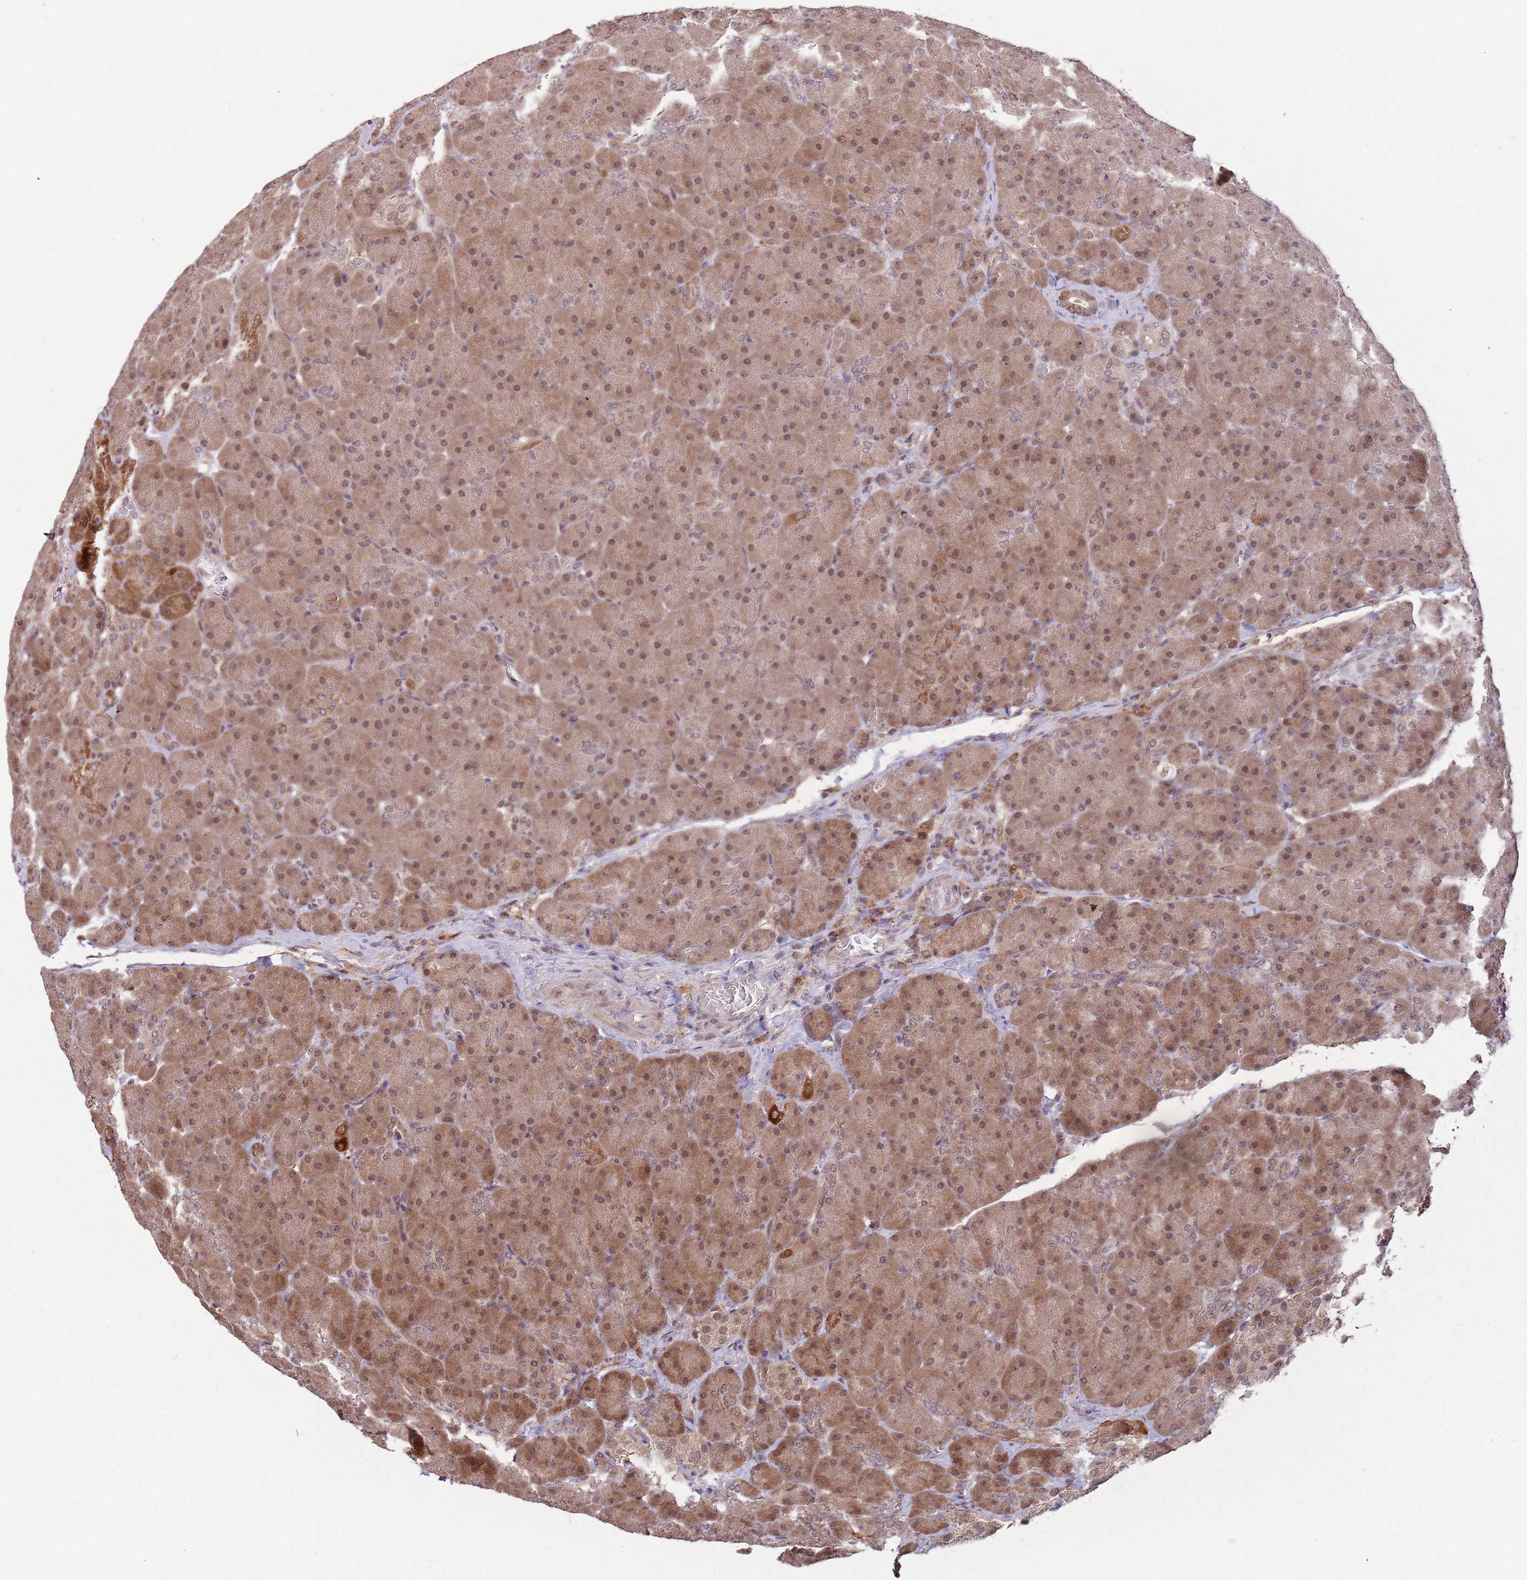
{"staining": {"intensity": "moderate", "quantity": ">75%", "location": "cytoplasmic/membranous,nuclear"}, "tissue": "pancreas", "cell_type": "Exocrine glandular cells", "image_type": "normal", "snomed": [{"axis": "morphology", "description": "Normal tissue, NOS"}, {"axis": "topography", "description": "Pancreas"}], "caption": "Approximately >75% of exocrine glandular cells in normal pancreas show moderate cytoplasmic/membranous,nuclear protein staining as visualized by brown immunohistochemical staining.", "gene": "ZNF639", "patient": {"sex": "male", "age": 66}}